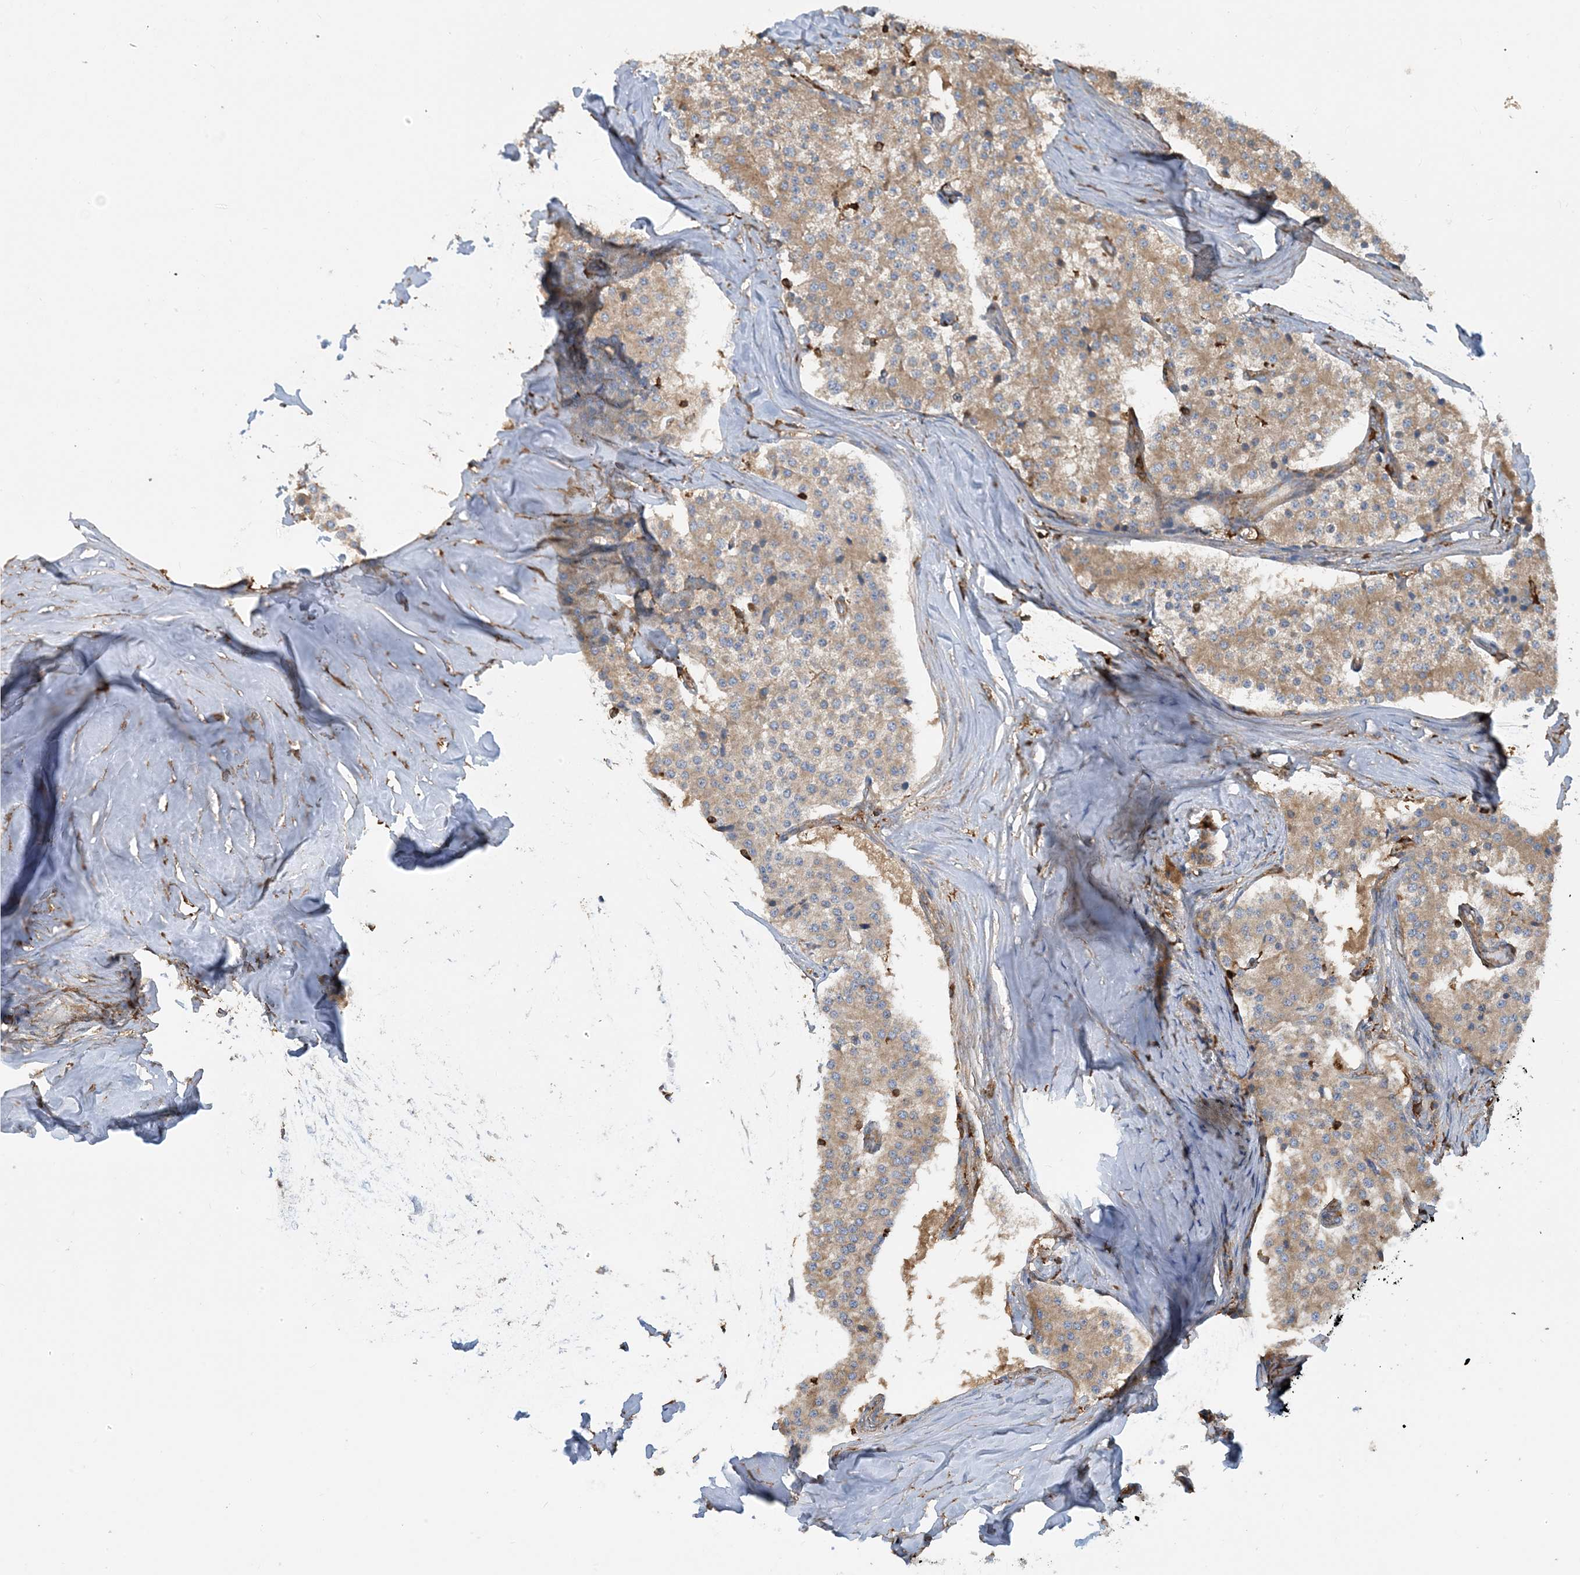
{"staining": {"intensity": "weak", "quantity": ">75%", "location": "cytoplasmic/membranous"}, "tissue": "carcinoid", "cell_type": "Tumor cells", "image_type": "cancer", "snomed": [{"axis": "morphology", "description": "Carcinoid, malignant, NOS"}, {"axis": "topography", "description": "Colon"}], "caption": "Carcinoid stained with a protein marker shows weak staining in tumor cells.", "gene": "SFMBT2", "patient": {"sex": "female", "age": 52}}